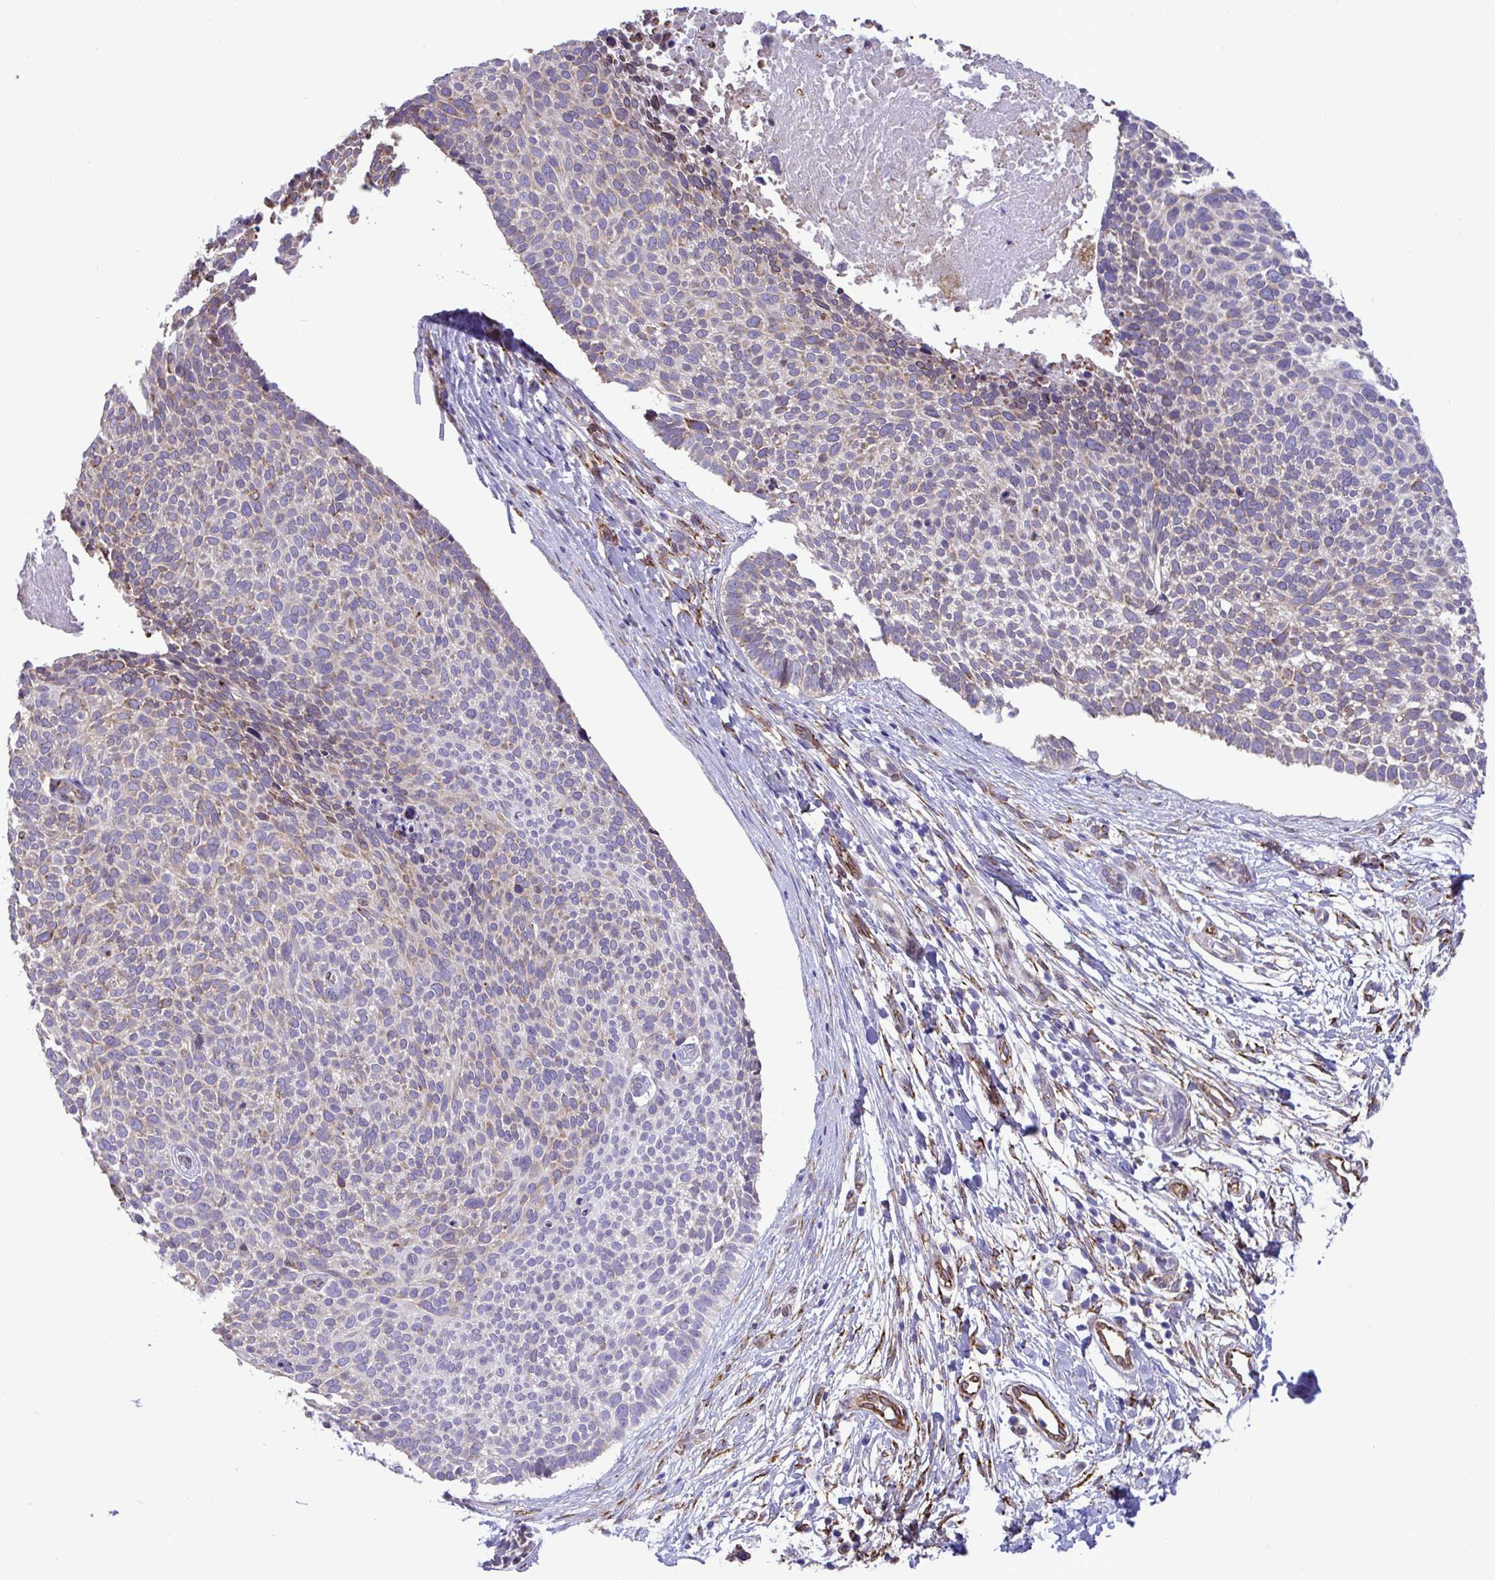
{"staining": {"intensity": "weak", "quantity": "25%-75%", "location": "cytoplasmic/membranous"}, "tissue": "skin cancer", "cell_type": "Tumor cells", "image_type": "cancer", "snomed": [{"axis": "morphology", "description": "Basal cell carcinoma"}, {"axis": "topography", "description": "Skin"}, {"axis": "topography", "description": "Skin of back"}], "caption": "There is low levels of weak cytoplasmic/membranous positivity in tumor cells of skin basal cell carcinoma, as demonstrated by immunohistochemical staining (brown color).", "gene": "ASPH", "patient": {"sex": "male", "age": 81}}